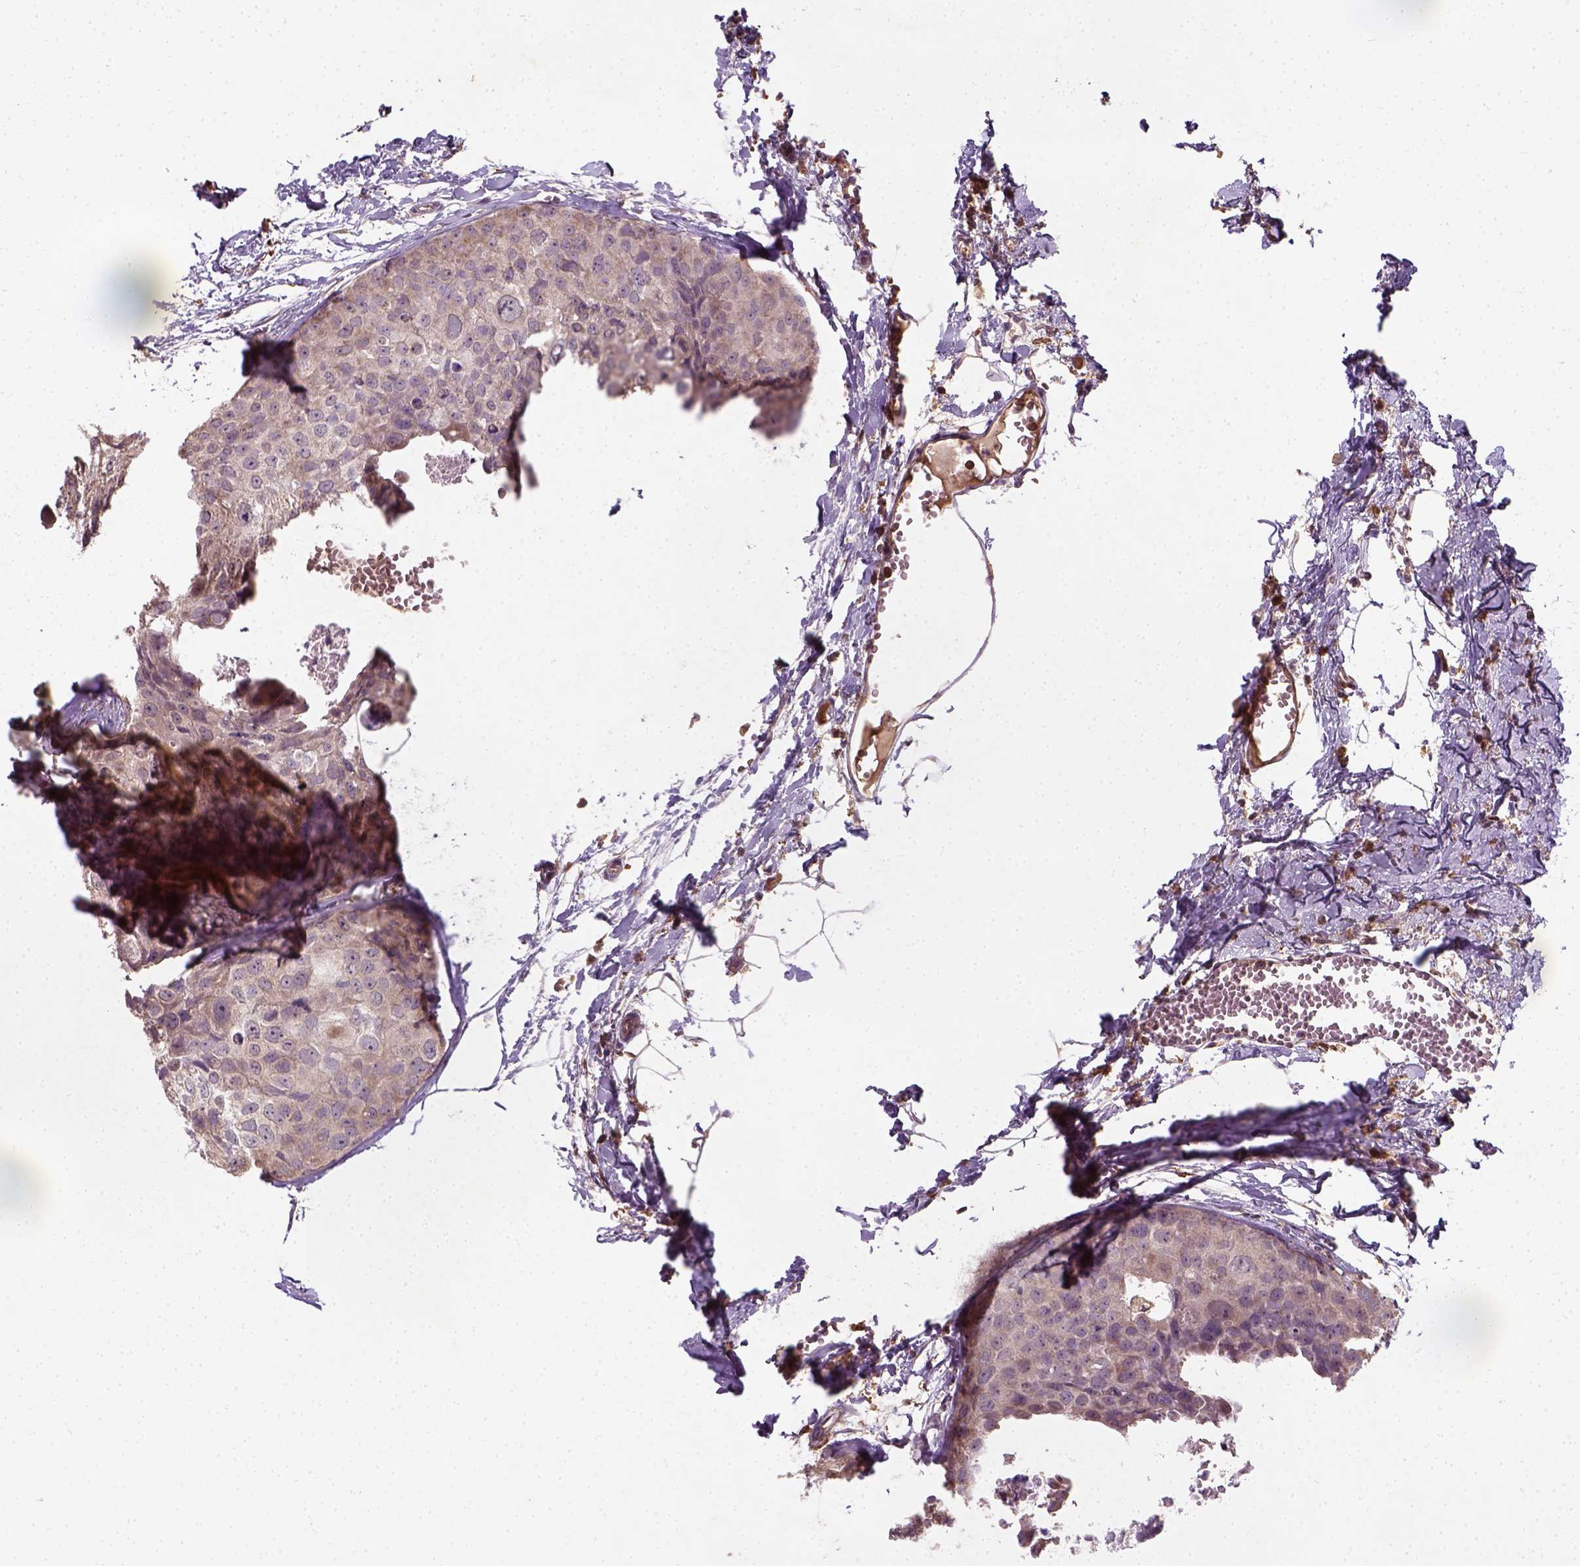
{"staining": {"intensity": "weak", "quantity": ">75%", "location": "cytoplasmic/membranous"}, "tissue": "breast cancer", "cell_type": "Tumor cells", "image_type": "cancer", "snomed": [{"axis": "morphology", "description": "Duct carcinoma"}, {"axis": "topography", "description": "Breast"}], "caption": "Immunohistochemical staining of breast cancer exhibits low levels of weak cytoplasmic/membranous protein staining in about >75% of tumor cells.", "gene": "CAMKK1", "patient": {"sex": "female", "age": 38}}